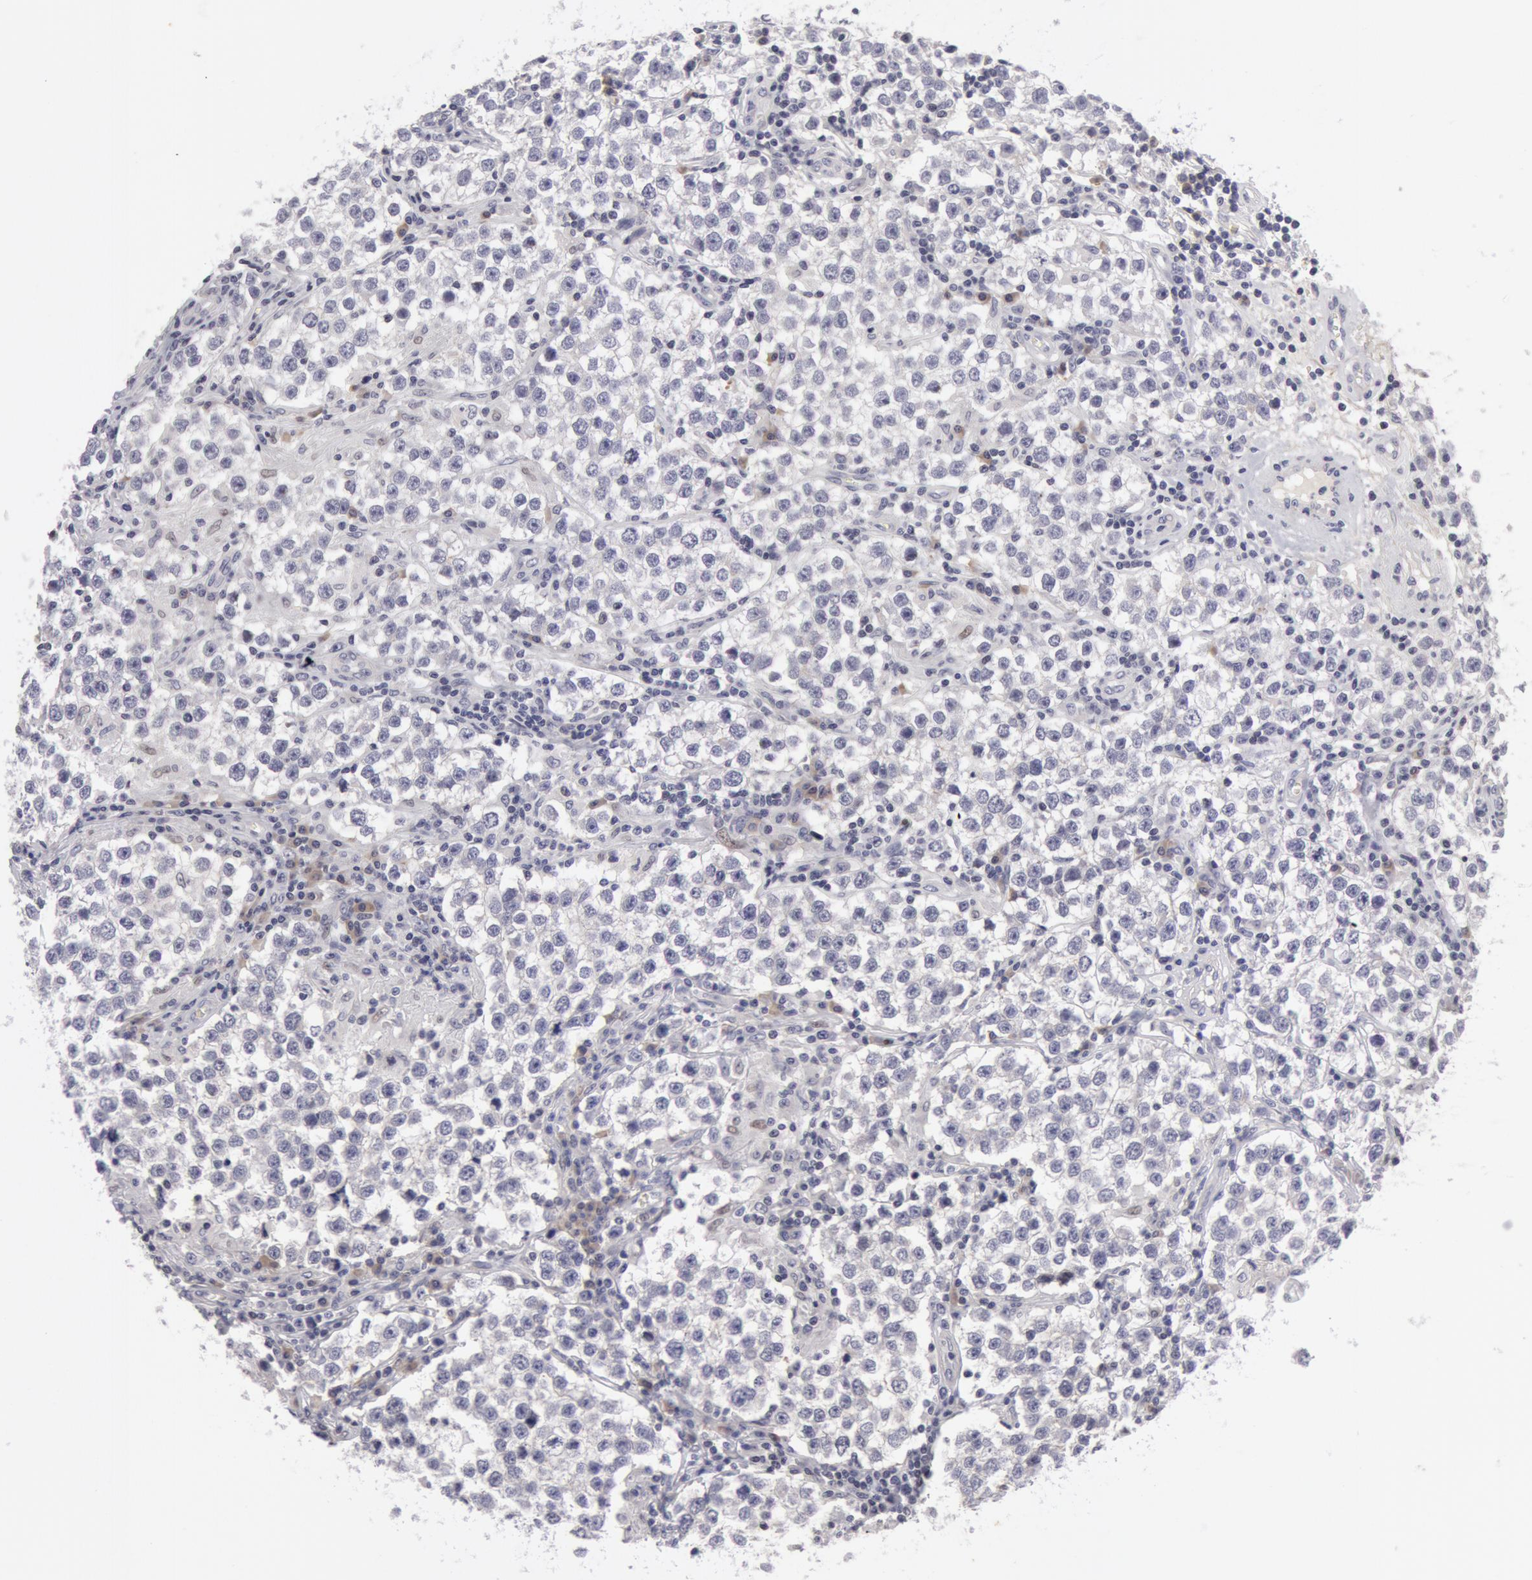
{"staining": {"intensity": "negative", "quantity": "none", "location": "none"}, "tissue": "testis cancer", "cell_type": "Tumor cells", "image_type": "cancer", "snomed": [{"axis": "morphology", "description": "Seminoma, NOS"}, {"axis": "topography", "description": "Testis"}], "caption": "Tumor cells show no significant positivity in testis seminoma.", "gene": "NLGN4X", "patient": {"sex": "male", "age": 36}}